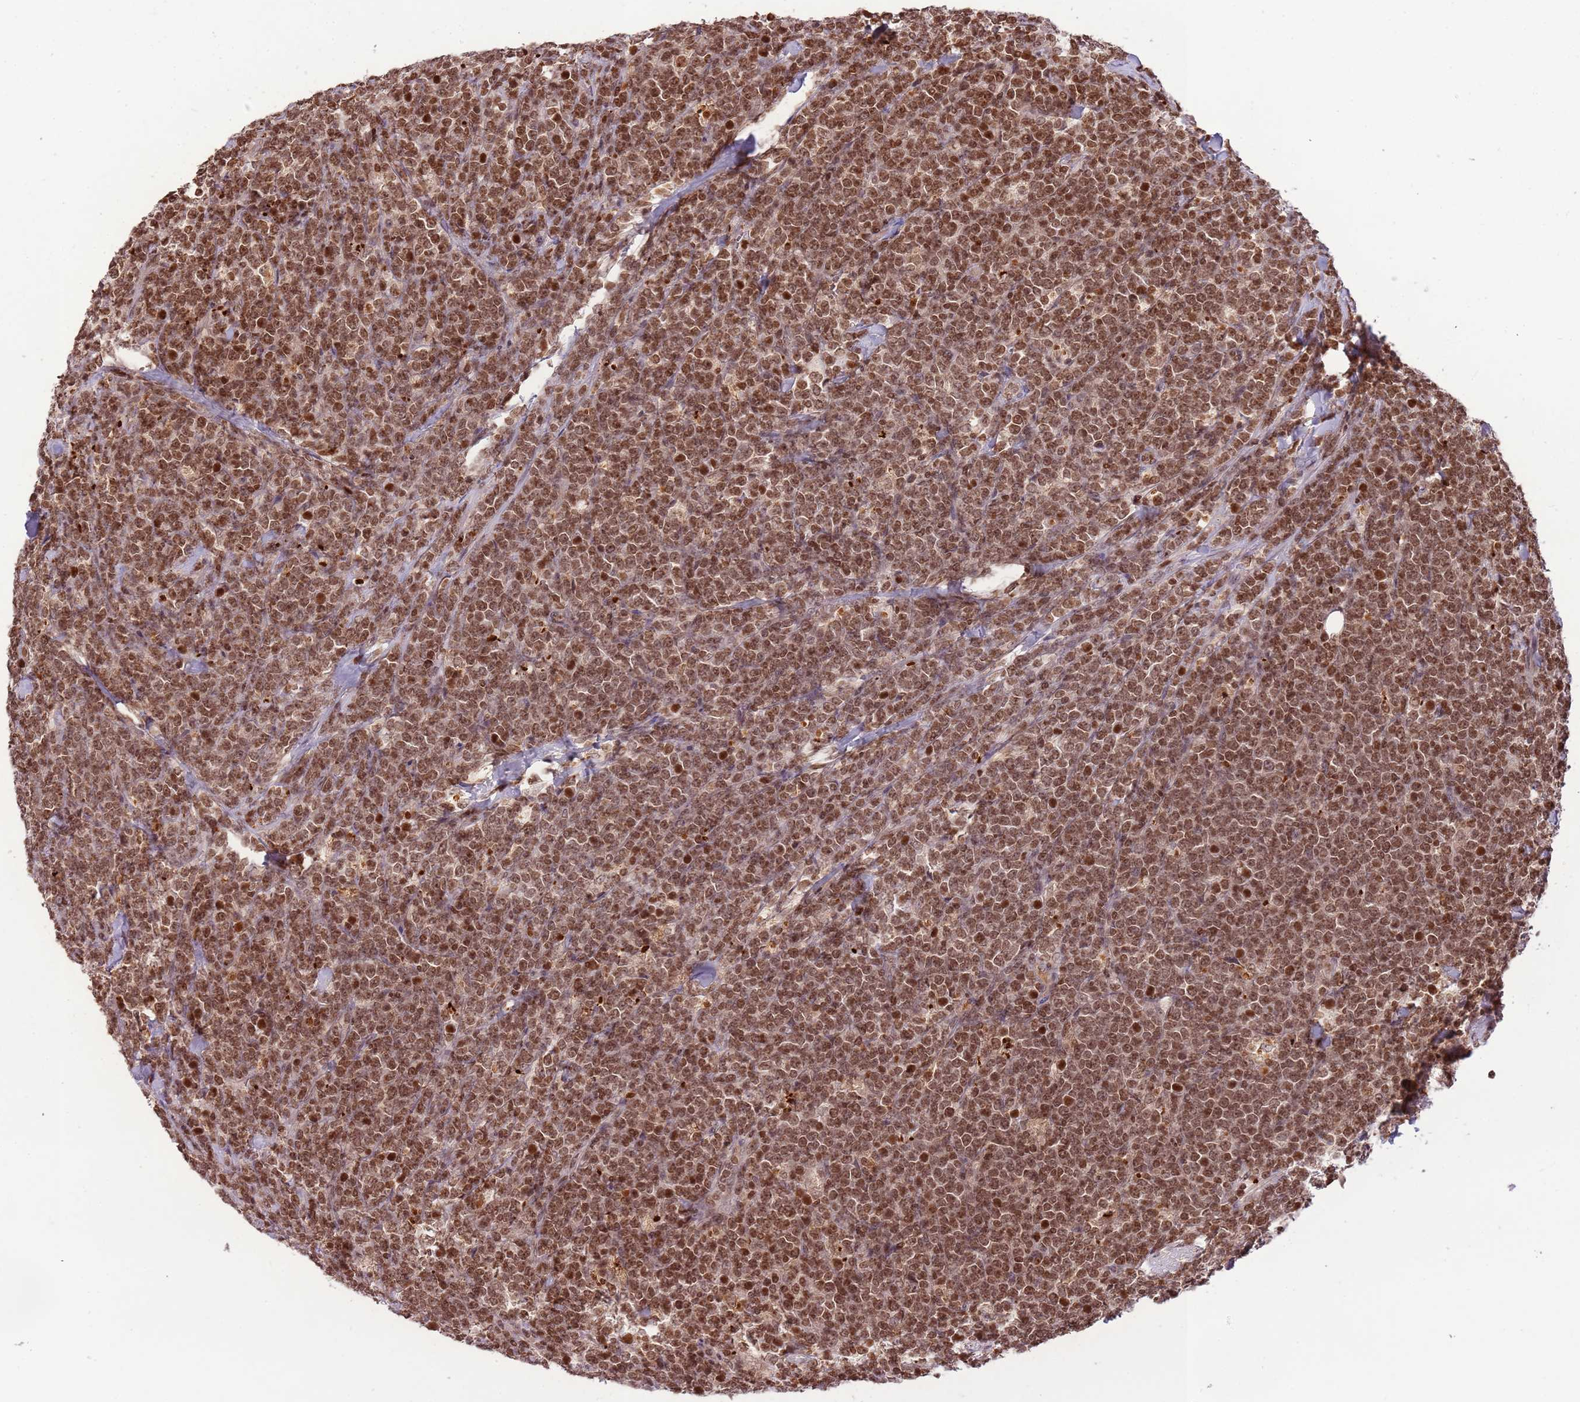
{"staining": {"intensity": "moderate", "quantity": ">75%", "location": "nuclear"}, "tissue": "lymphoma", "cell_type": "Tumor cells", "image_type": "cancer", "snomed": [{"axis": "morphology", "description": "Malignant lymphoma, non-Hodgkin's type, High grade"}, {"axis": "topography", "description": "Small intestine"}], "caption": "Human lymphoma stained with a protein marker displays moderate staining in tumor cells.", "gene": "SAMSN1", "patient": {"sex": "male", "age": 8}}